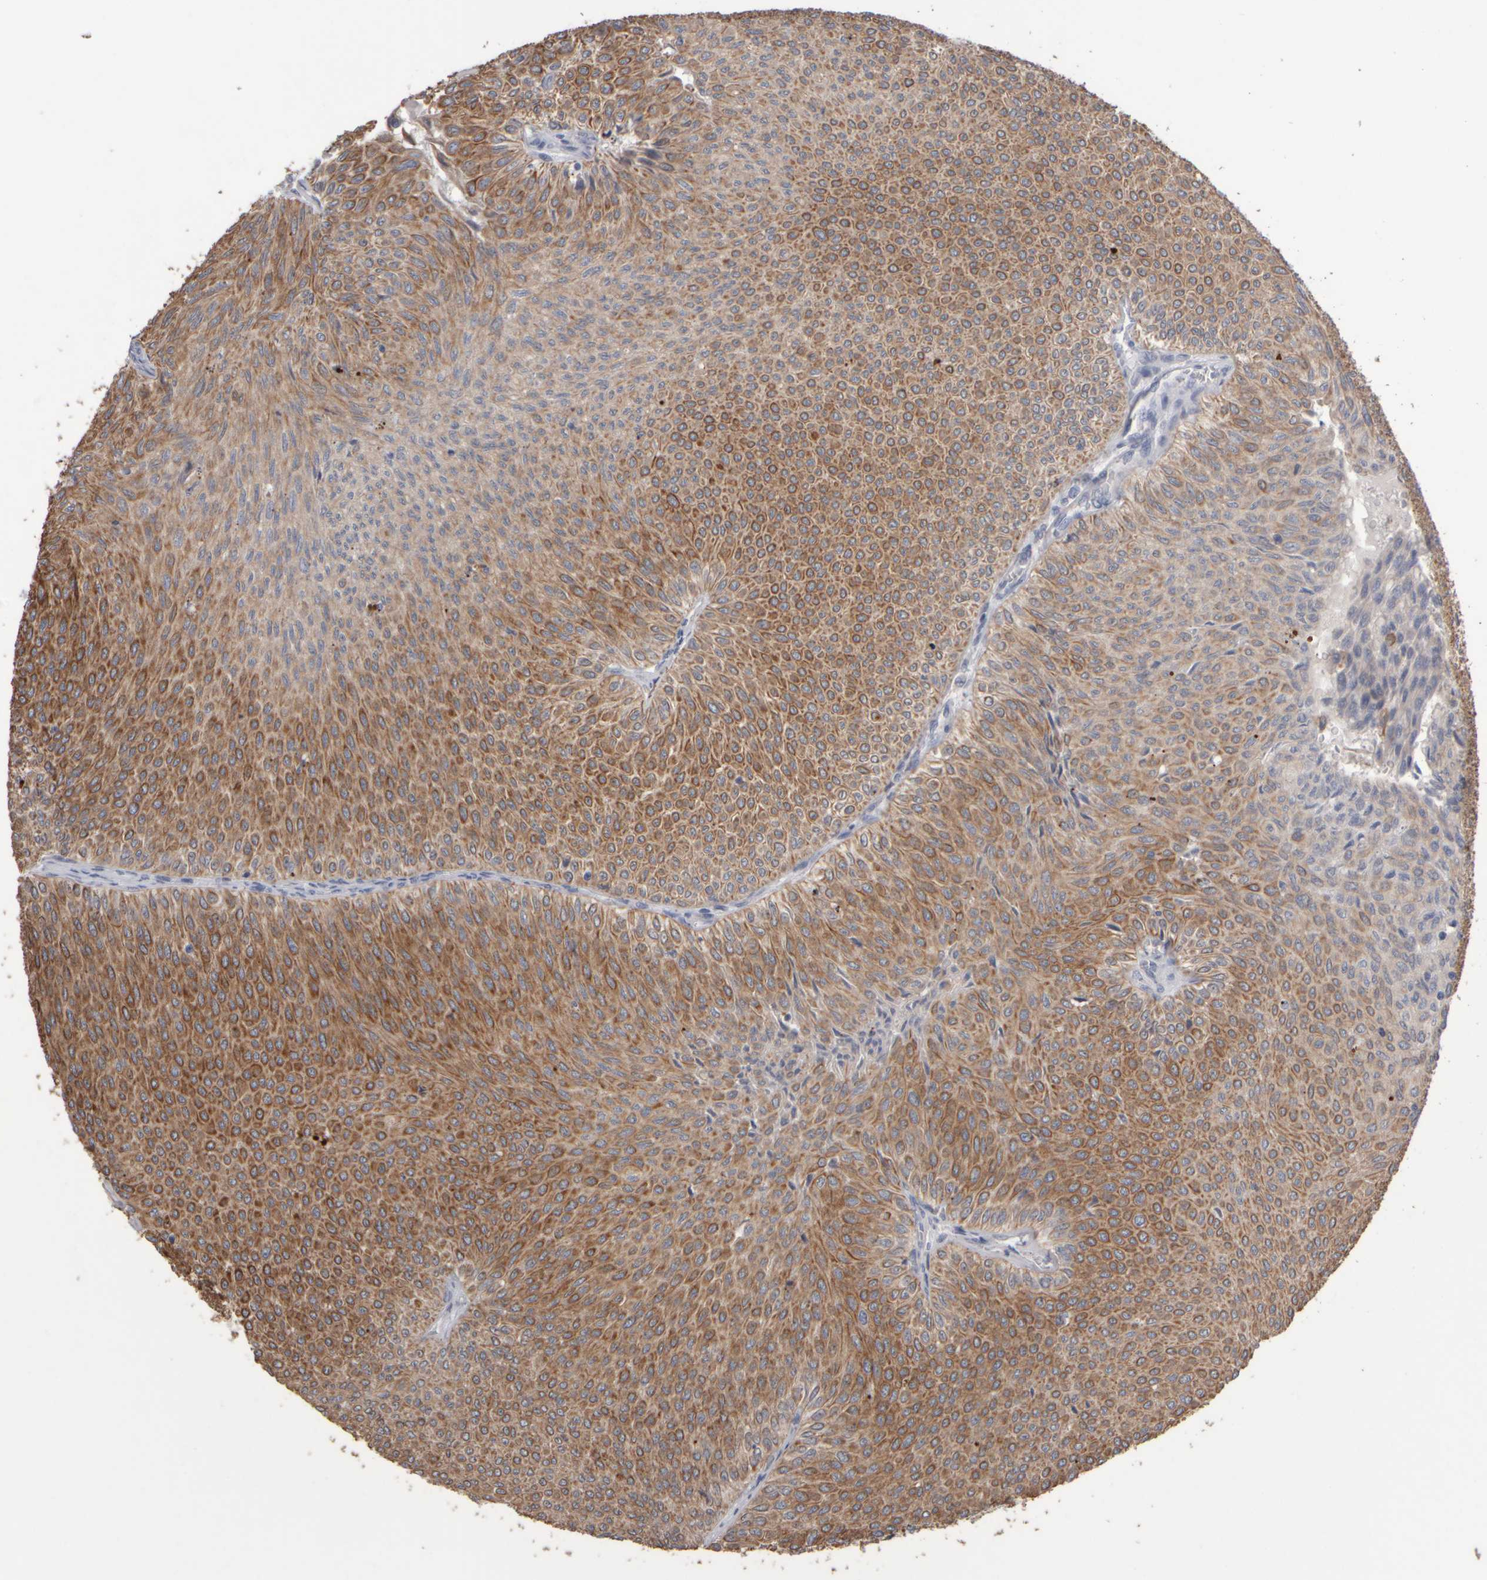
{"staining": {"intensity": "moderate", "quantity": ">75%", "location": "cytoplasmic/membranous"}, "tissue": "urothelial cancer", "cell_type": "Tumor cells", "image_type": "cancer", "snomed": [{"axis": "morphology", "description": "Urothelial carcinoma, Low grade"}, {"axis": "topography", "description": "Urinary bladder"}], "caption": "High-magnification brightfield microscopy of low-grade urothelial carcinoma stained with DAB (3,3'-diaminobenzidine) (brown) and counterstained with hematoxylin (blue). tumor cells exhibit moderate cytoplasmic/membranous positivity is identified in approximately>75% of cells.", "gene": "EPHX2", "patient": {"sex": "male", "age": 78}}